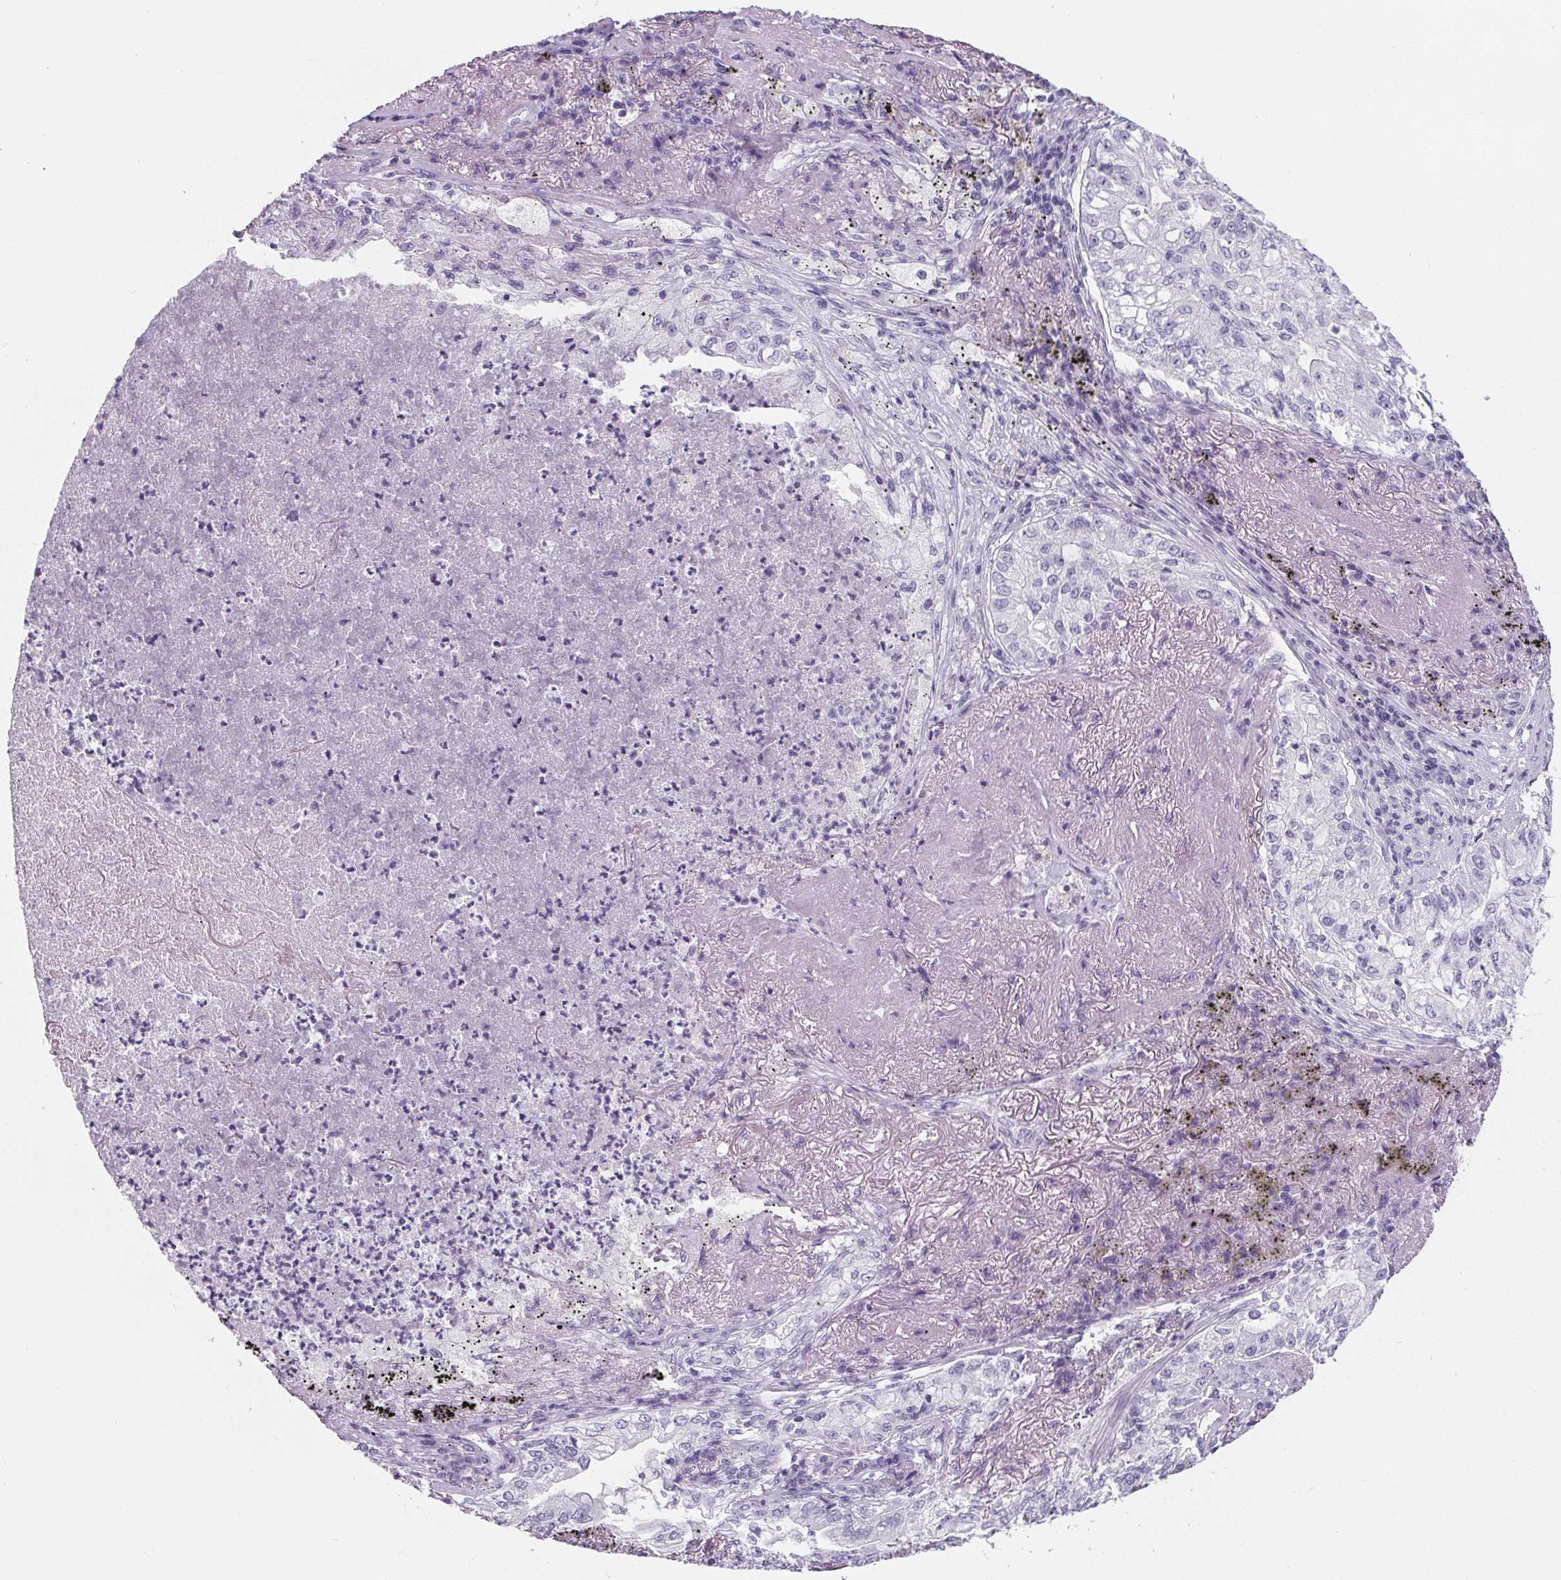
{"staining": {"intensity": "negative", "quantity": "none", "location": "none"}, "tissue": "lung cancer", "cell_type": "Tumor cells", "image_type": "cancer", "snomed": [{"axis": "morphology", "description": "Adenocarcinoma, NOS"}, {"axis": "topography", "description": "Lung"}], "caption": "A high-resolution image shows IHC staining of lung cancer, which displays no significant expression in tumor cells. (Brightfield microscopy of DAB IHC at high magnification).", "gene": "ADRB1", "patient": {"sex": "female", "age": 73}}